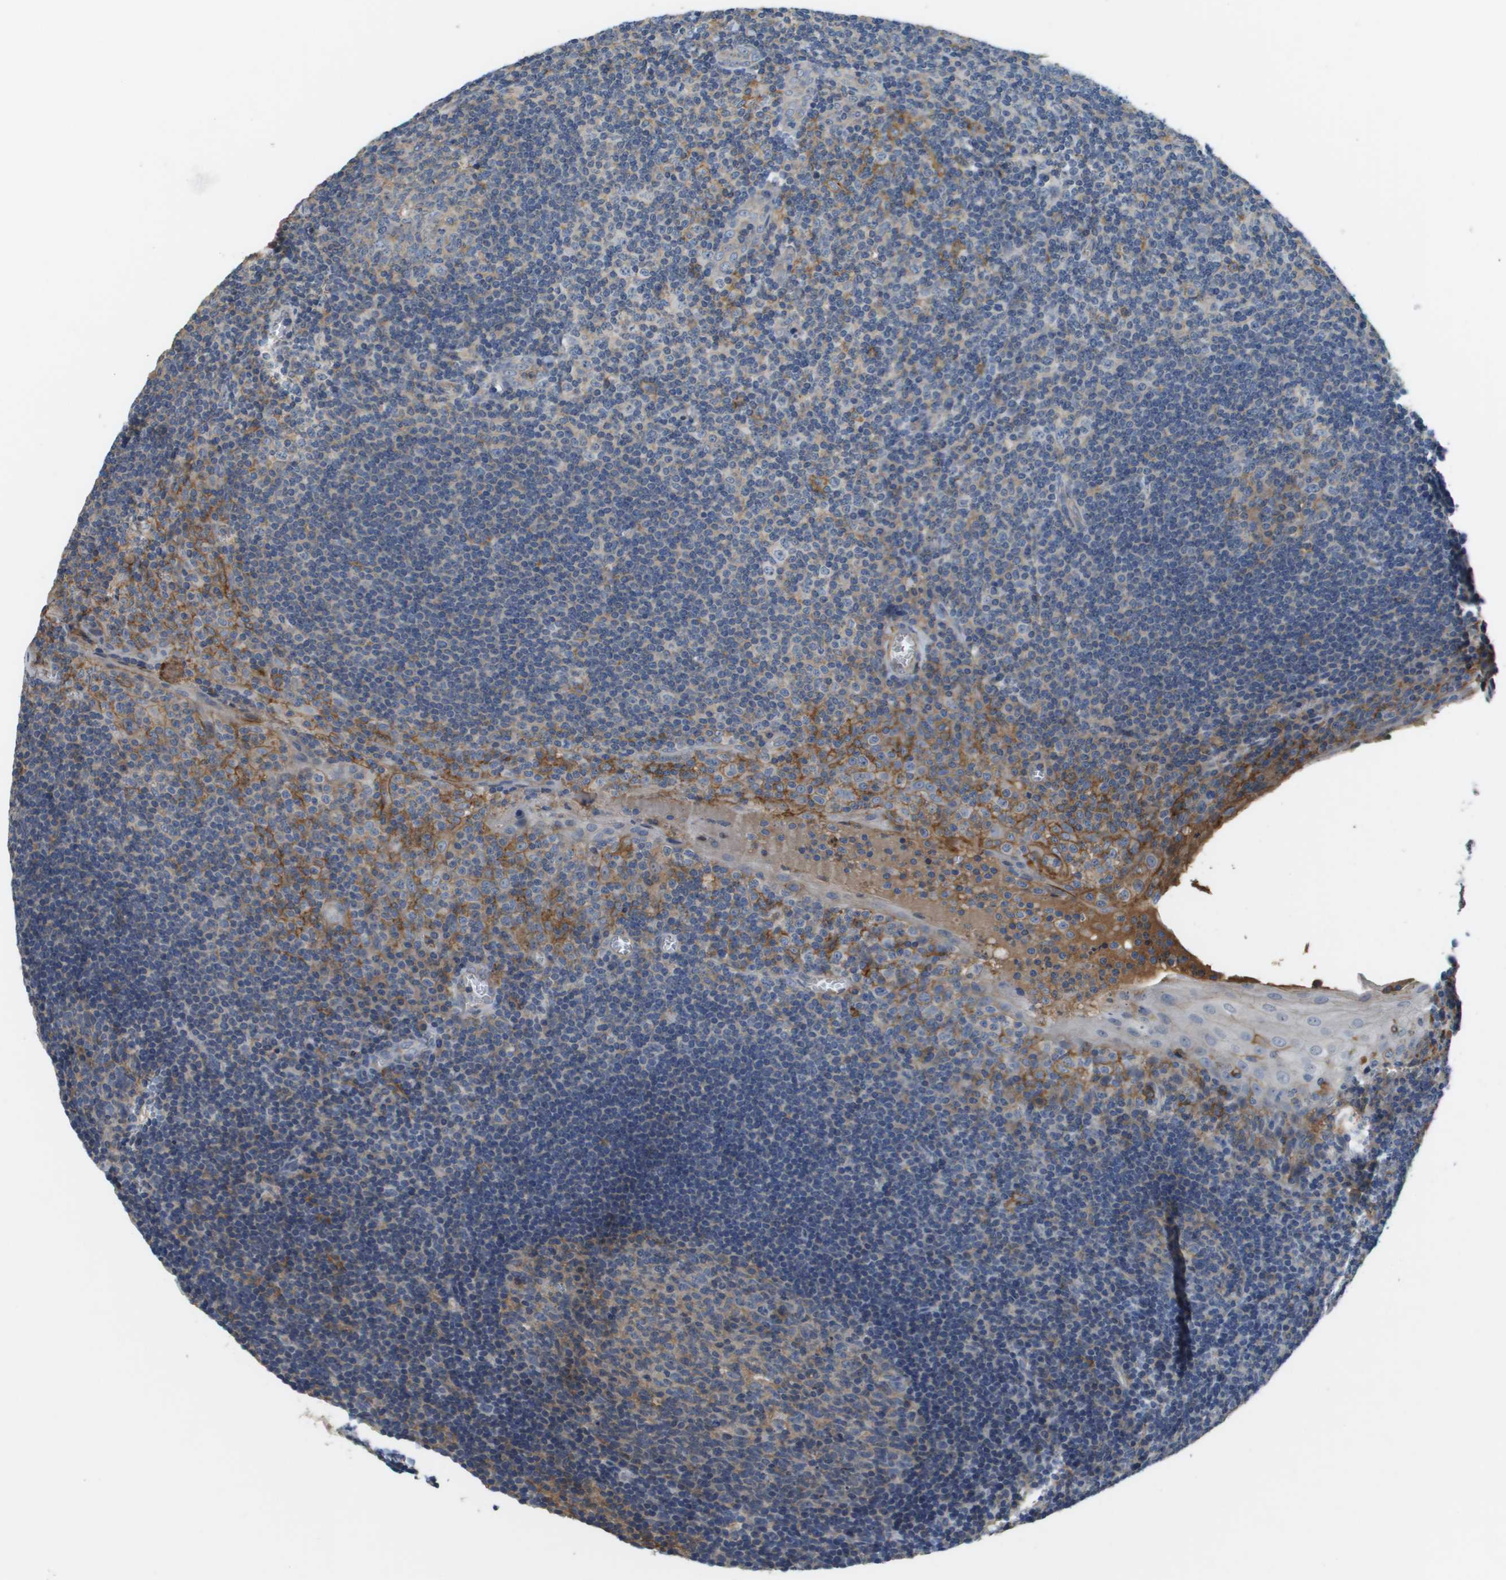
{"staining": {"intensity": "weak", "quantity": "25%-75%", "location": "cytoplasmic/membranous"}, "tissue": "tonsil", "cell_type": "Germinal center cells", "image_type": "normal", "snomed": [{"axis": "morphology", "description": "Normal tissue, NOS"}, {"axis": "topography", "description": "Tonsil"}], "caption": "Tonsil stained with DAB (3,3'-diaminobenzidine) immunohistochemistry exhibits low levels of weak cytoplasmic/membranous expression in approximately 25%-75% of germinal center cells. (DAB (3,3'-diaminobenzidine) = brown stain, brightfield microscopy at high magnification).", "gene": "SLC16A3", "patient": {"sex": "male", "age": 37}}